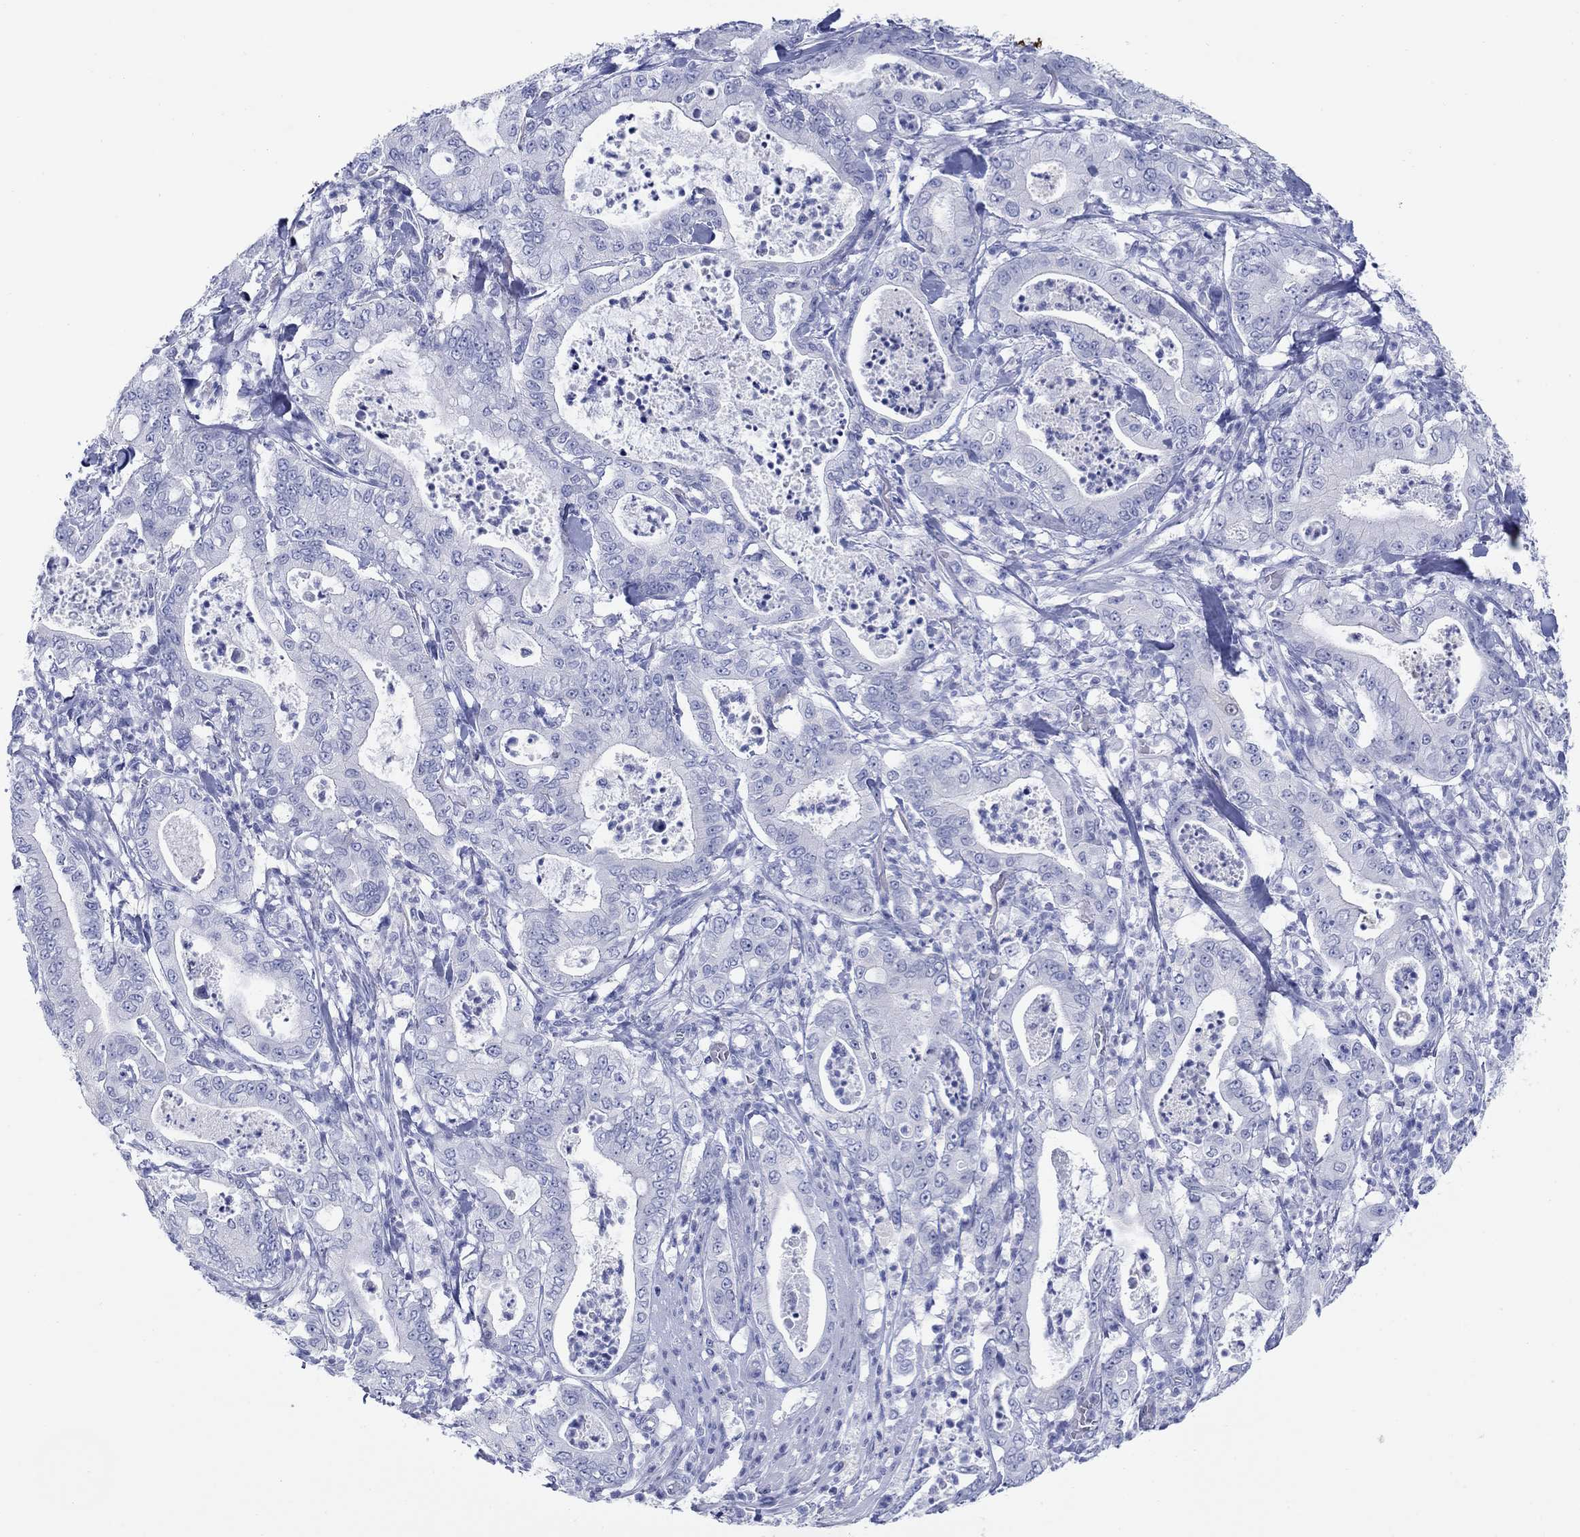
{"staining": {"intensity": "negative", "quantity": "none", "location": "none"}, "tissue": "pancreatic cancer", "cell_type": "Tumor cells", "image_type": "cancer", "snomed": [{"axis": "morphology", "description": "Adenocarcinoma, NOS"}, {"axis": "topography", "description": "Pancreas"}], "caption": "Immunohistochemistry (IHC) of pancreatic cancer displays no staining in tumor cells.", "gene": "AKR1C2", "patient": {"sex": "male", "age": 71}}